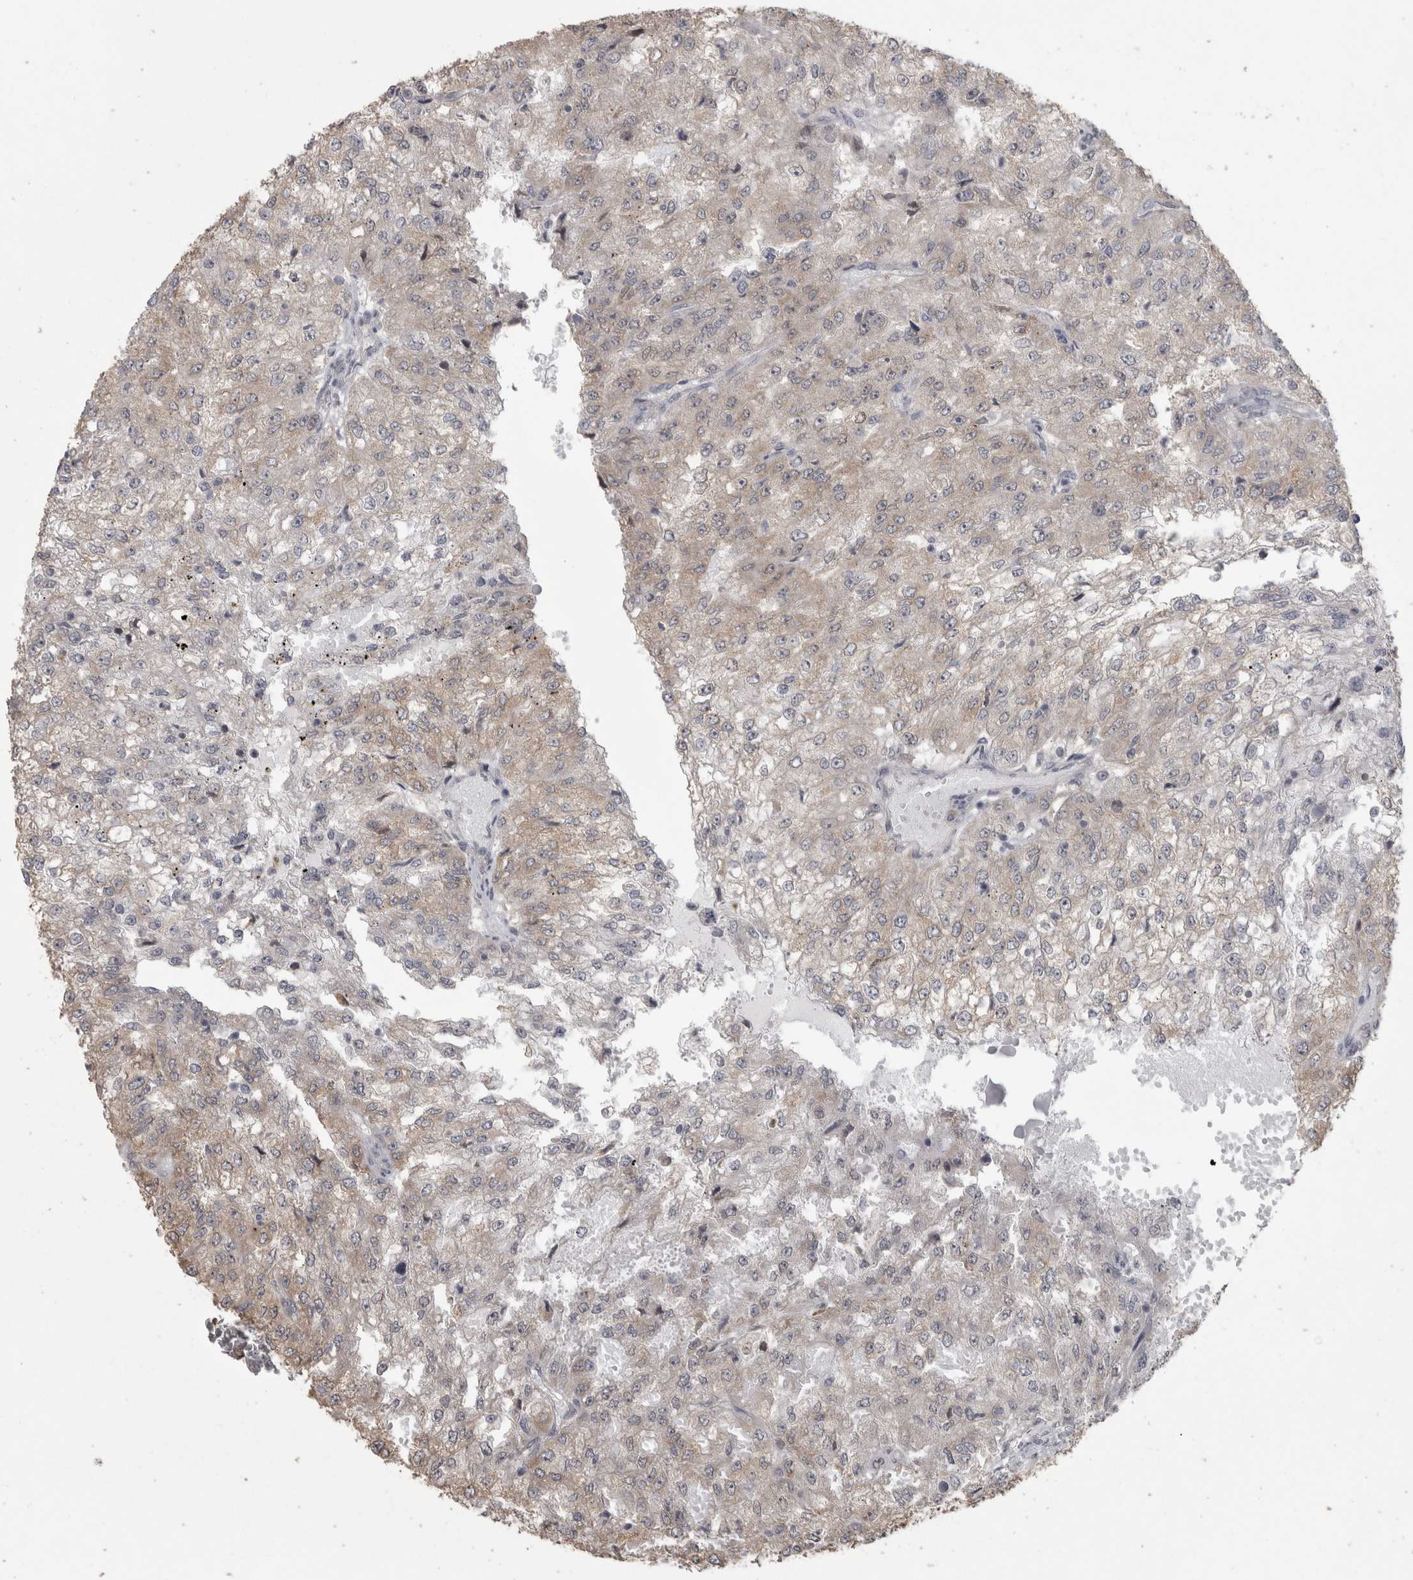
{"staining": {"intensity": "weak", "quantity": "<25%", "location": "cytoplasmic/membranous"}, "tissue": "renal cancer", "cell_type": "Tumor cells", "image_type": "cancer", "snomed": [{"axis": "morphology", "description": "Adenocarcinoma, NOS"}, {"axis": "topography", "description": "Kidney"}], "caption": "Renal cancer was stained to show a protein in brown. There is no significant positivity in tumor cells. (Brightfield microscopy of DAB immunohistochemistry at high magnification).", "gene": "RAB29", "patient": {"sex": "female", "age": 54}}